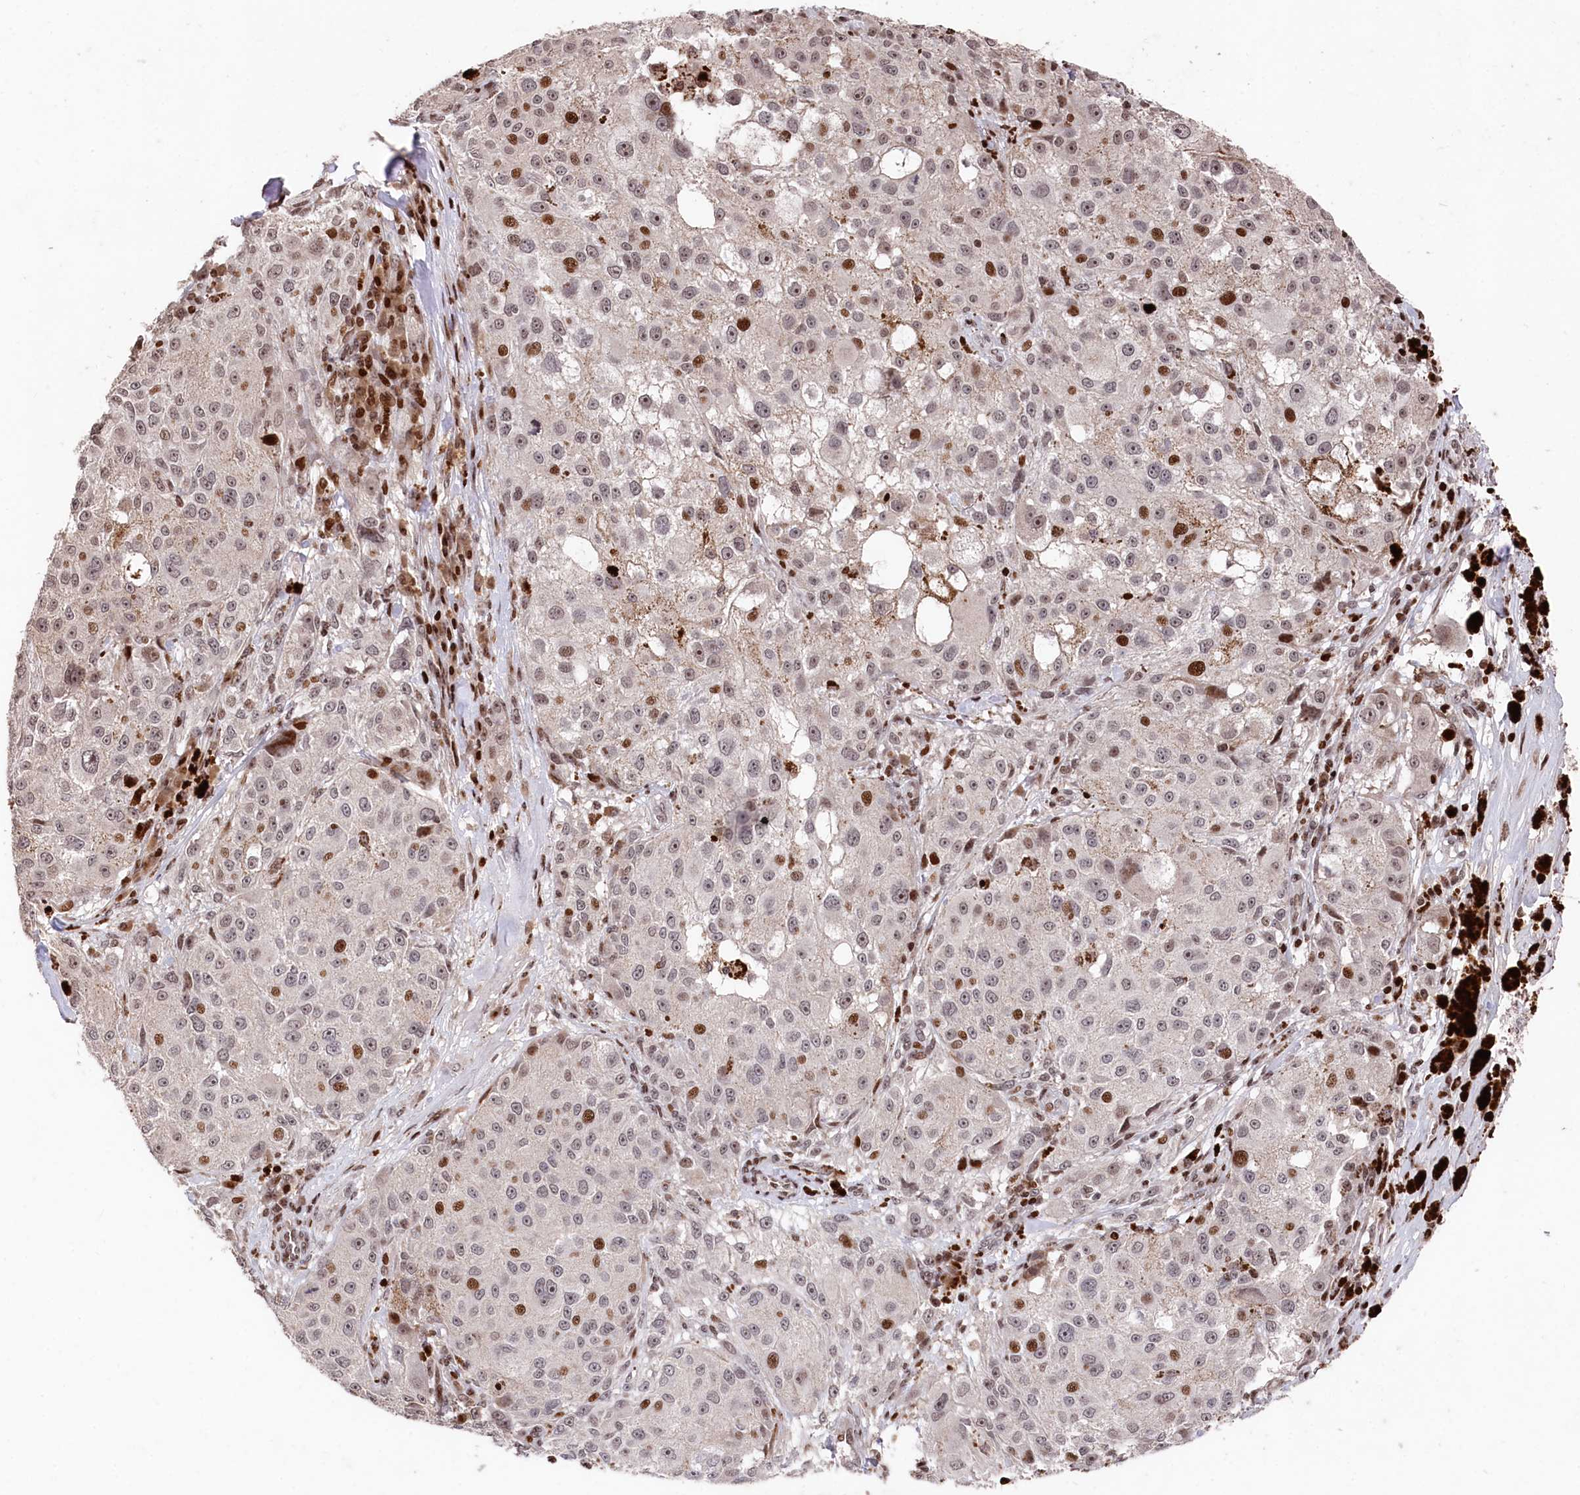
{"staining": {"intensity": "moderate", "quantity": "<25%", "location": "nuclear"}, "tissue": "melanoma", "cell_type": "Tumor cells", "image_type": "cancer", "snomed": [{"axis": "morphology", "description": "Necrosis, NOS"}, {"axis": "morphology", "description": "Malignant melanoma, NOS"}, {"axis": "topography", "description": "Skin"}], "caption": "About <25% of tumor cells in human melanoma show moderate nuclear protein expression as visualized by brown immunohistochemical staining.", "gene": "MCF2L2", "patient": {"sex": "female", "age": 87}}